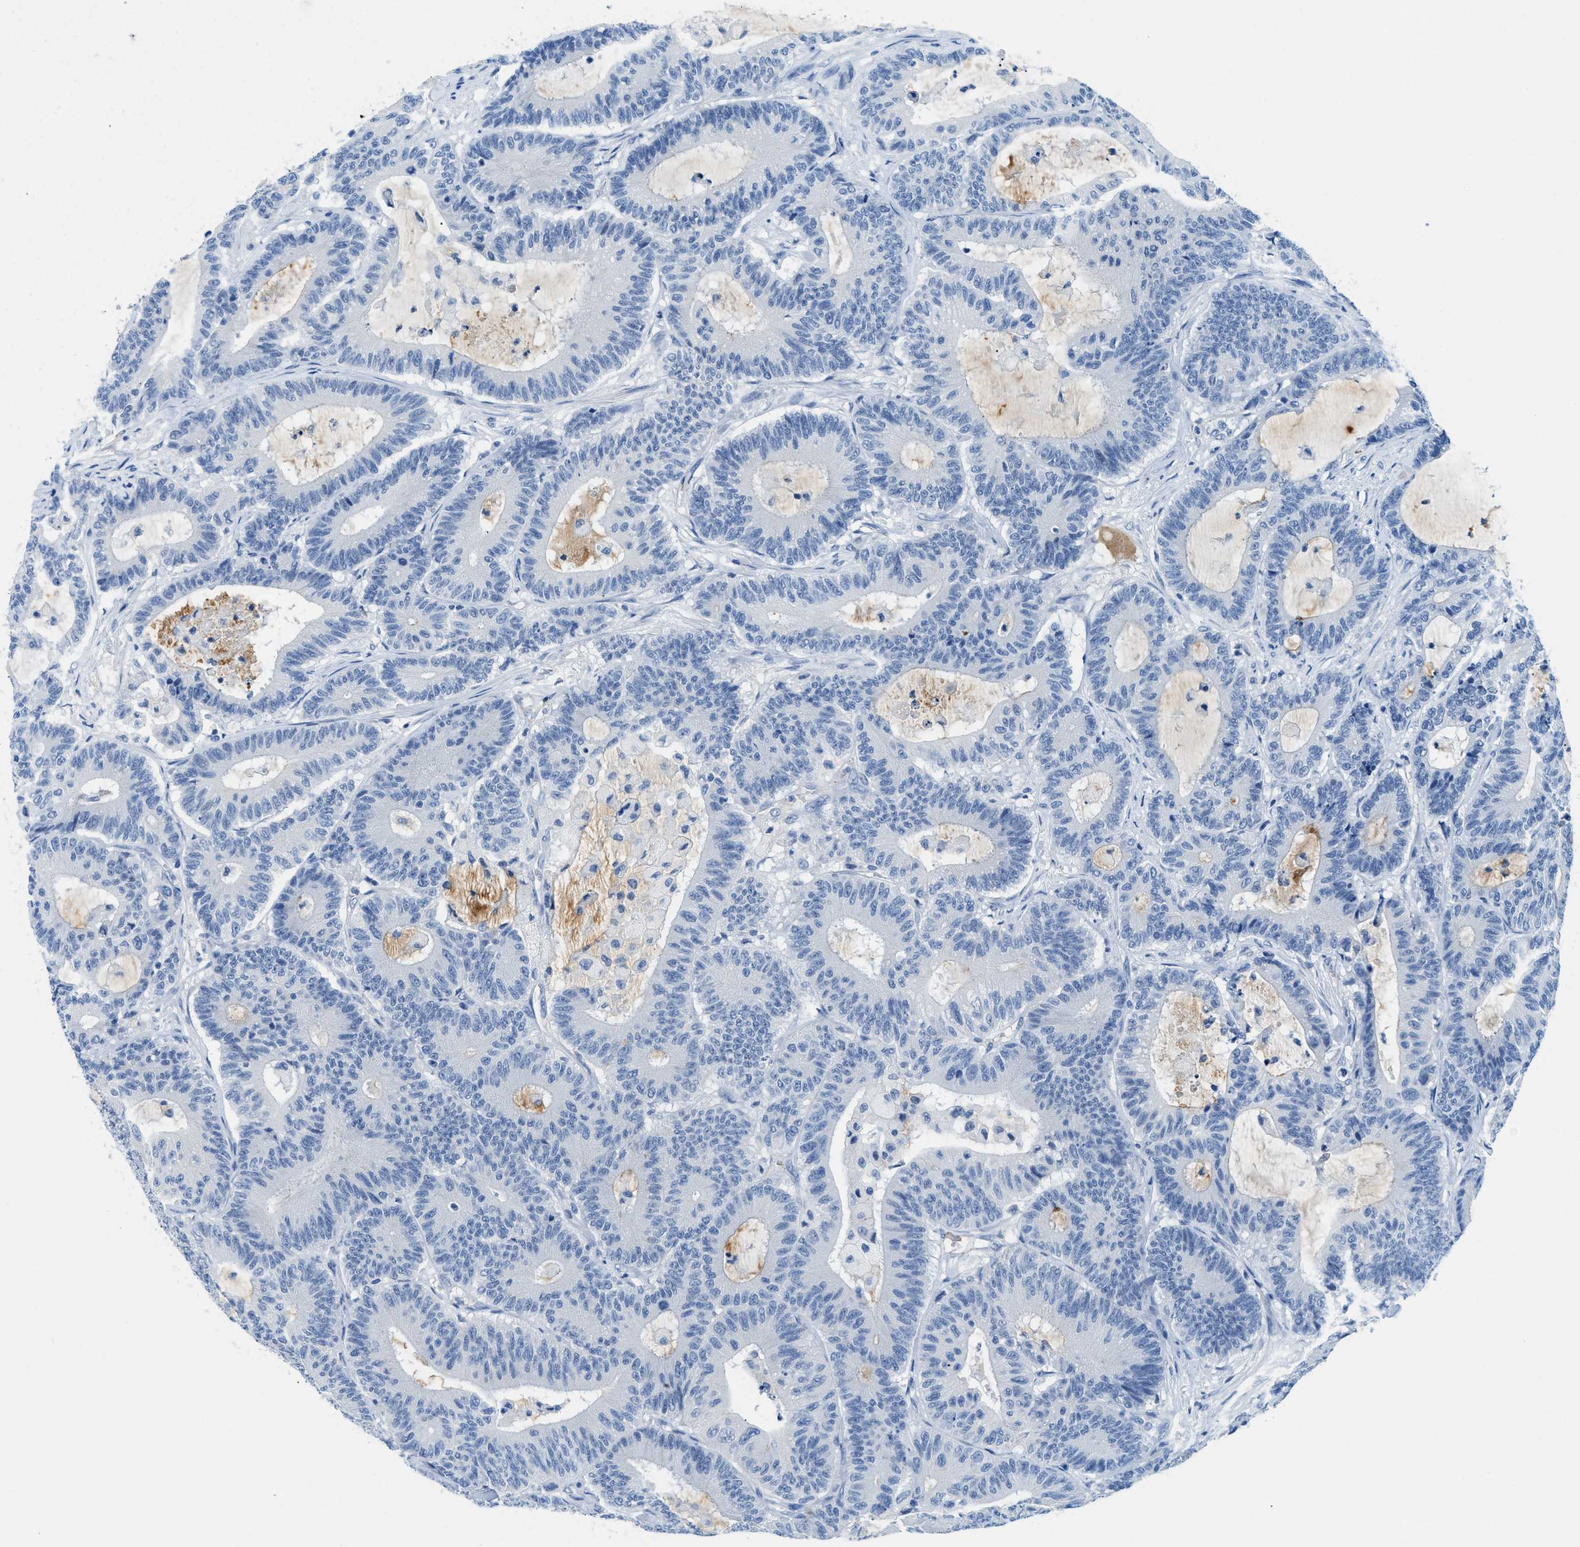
{"staining": {"intensity": "negative", "quantity": "none", "location": "none"}, "tissue": "colorectal cancer", "cell_type": "Tumor cells", "image_type": "cancer", "snomed": [{"axis": "morphology", "description": "Adenocarcinoma, NOS"}, {"axis": "topography", "description": "Colon"}], "caption": "Image shows no significant protein staining in tumor cells of adenocarcinoma (colorectal). (DAB IHC, high magnification).", "gene": "MBL2", "patient": {"sex": "female", "age": 84}}